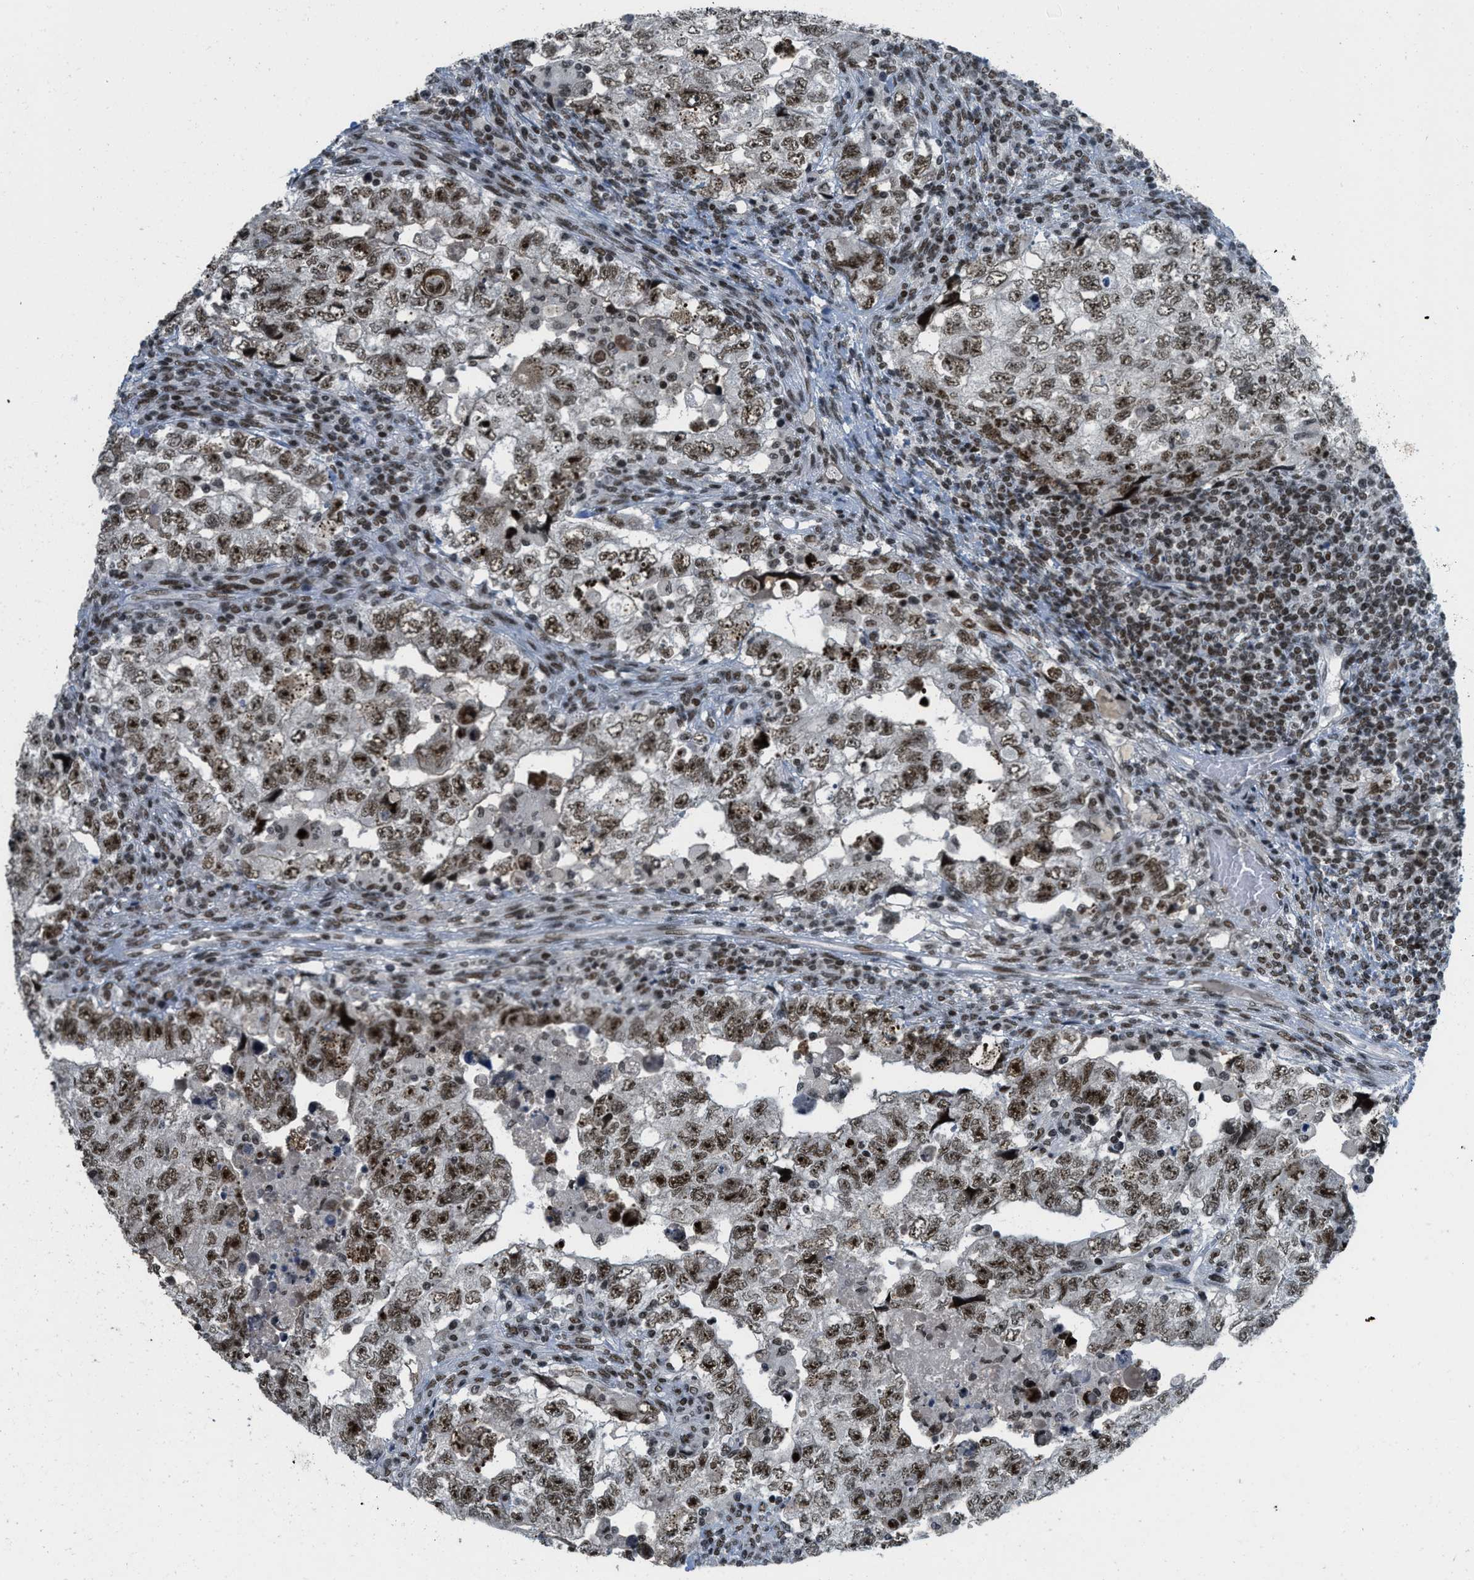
{"staining": {"intensity": "moderate", "quantity": ">75%", "location": "nuclear"}, "tissue": "testis cancer", "cell_type": "Tumor cells", "image_type": "cancer", "snomed": [{"axis": "morphology", "description": "Carcinoma, Embryonal, NOS"}, {"axis": "topography", "description": "Testis"}], "caption": "There is medium levels of moderate nuclear positivity in tumor cells of testis embryonal carcinoma, as demonstrated by immunohistochemical staining (brown color).", "gene": "URB1", "patient": {"sex": "male", "age": 36}}